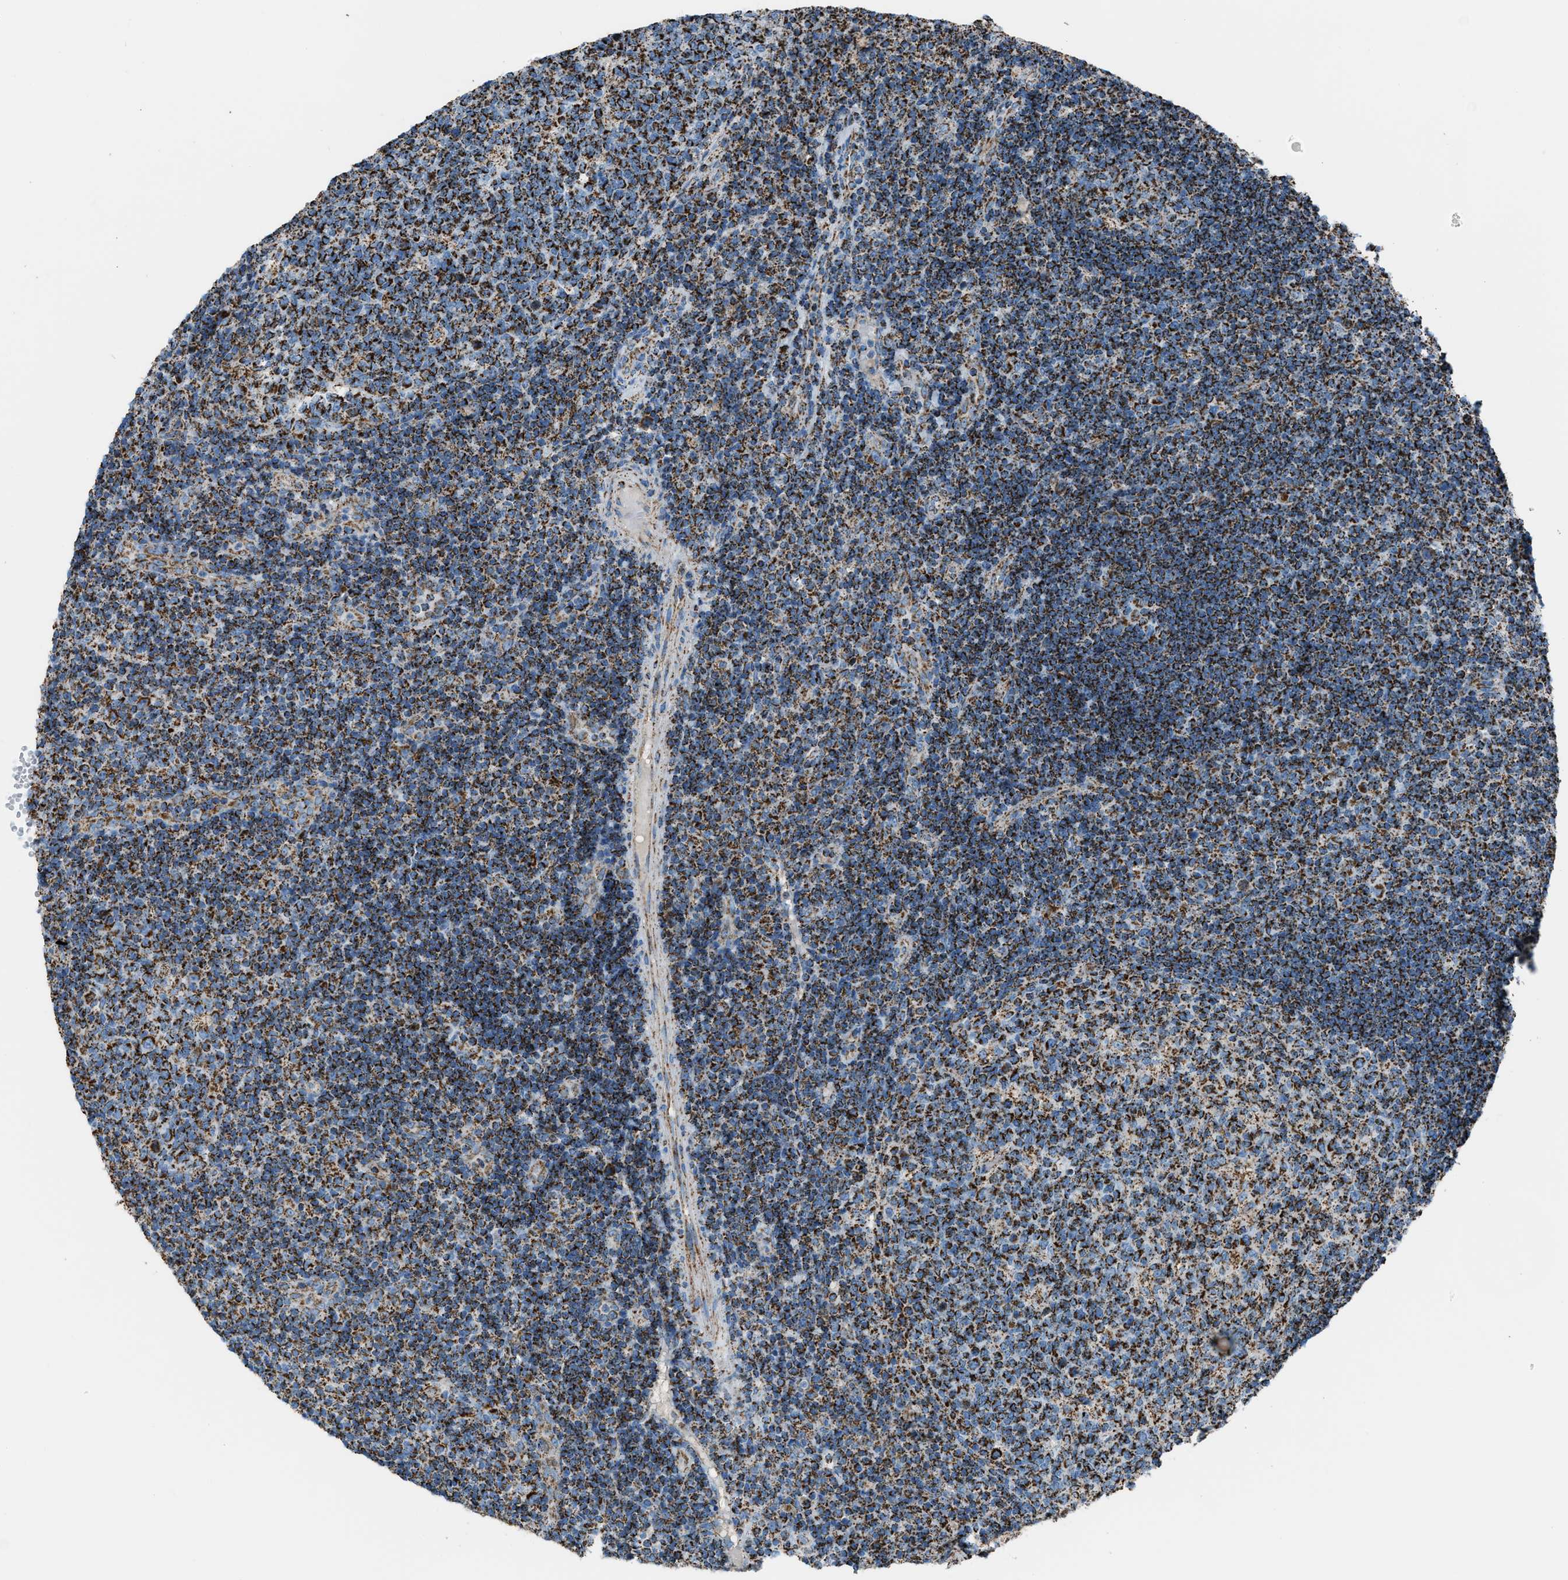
{"staining": {"intensity": "strong", "quantity": ">75%", "location": "cytoplasmic/membranous"}, "tissue": "tonsil", "cell_type": "Germinal center cells", "image_type": "normal", "snomed": [{"axis": "morphology", "description": "Normal tissue, NOS"}, {"axis": "topography", "description": "Tonsil"}], "caption": "The micrograph shows staining of benign tonsil, revealing strong cytoplasmic/membranous protein staining (brown color) within germinal center cells. The staining was performed using DAB to visualize the protein expression in brown, while the nuclei were stained in blue with hematoxylin (Magnification: 20x).", "gene": "MDH2", "patient": {"sex": "female", "age": 40}}